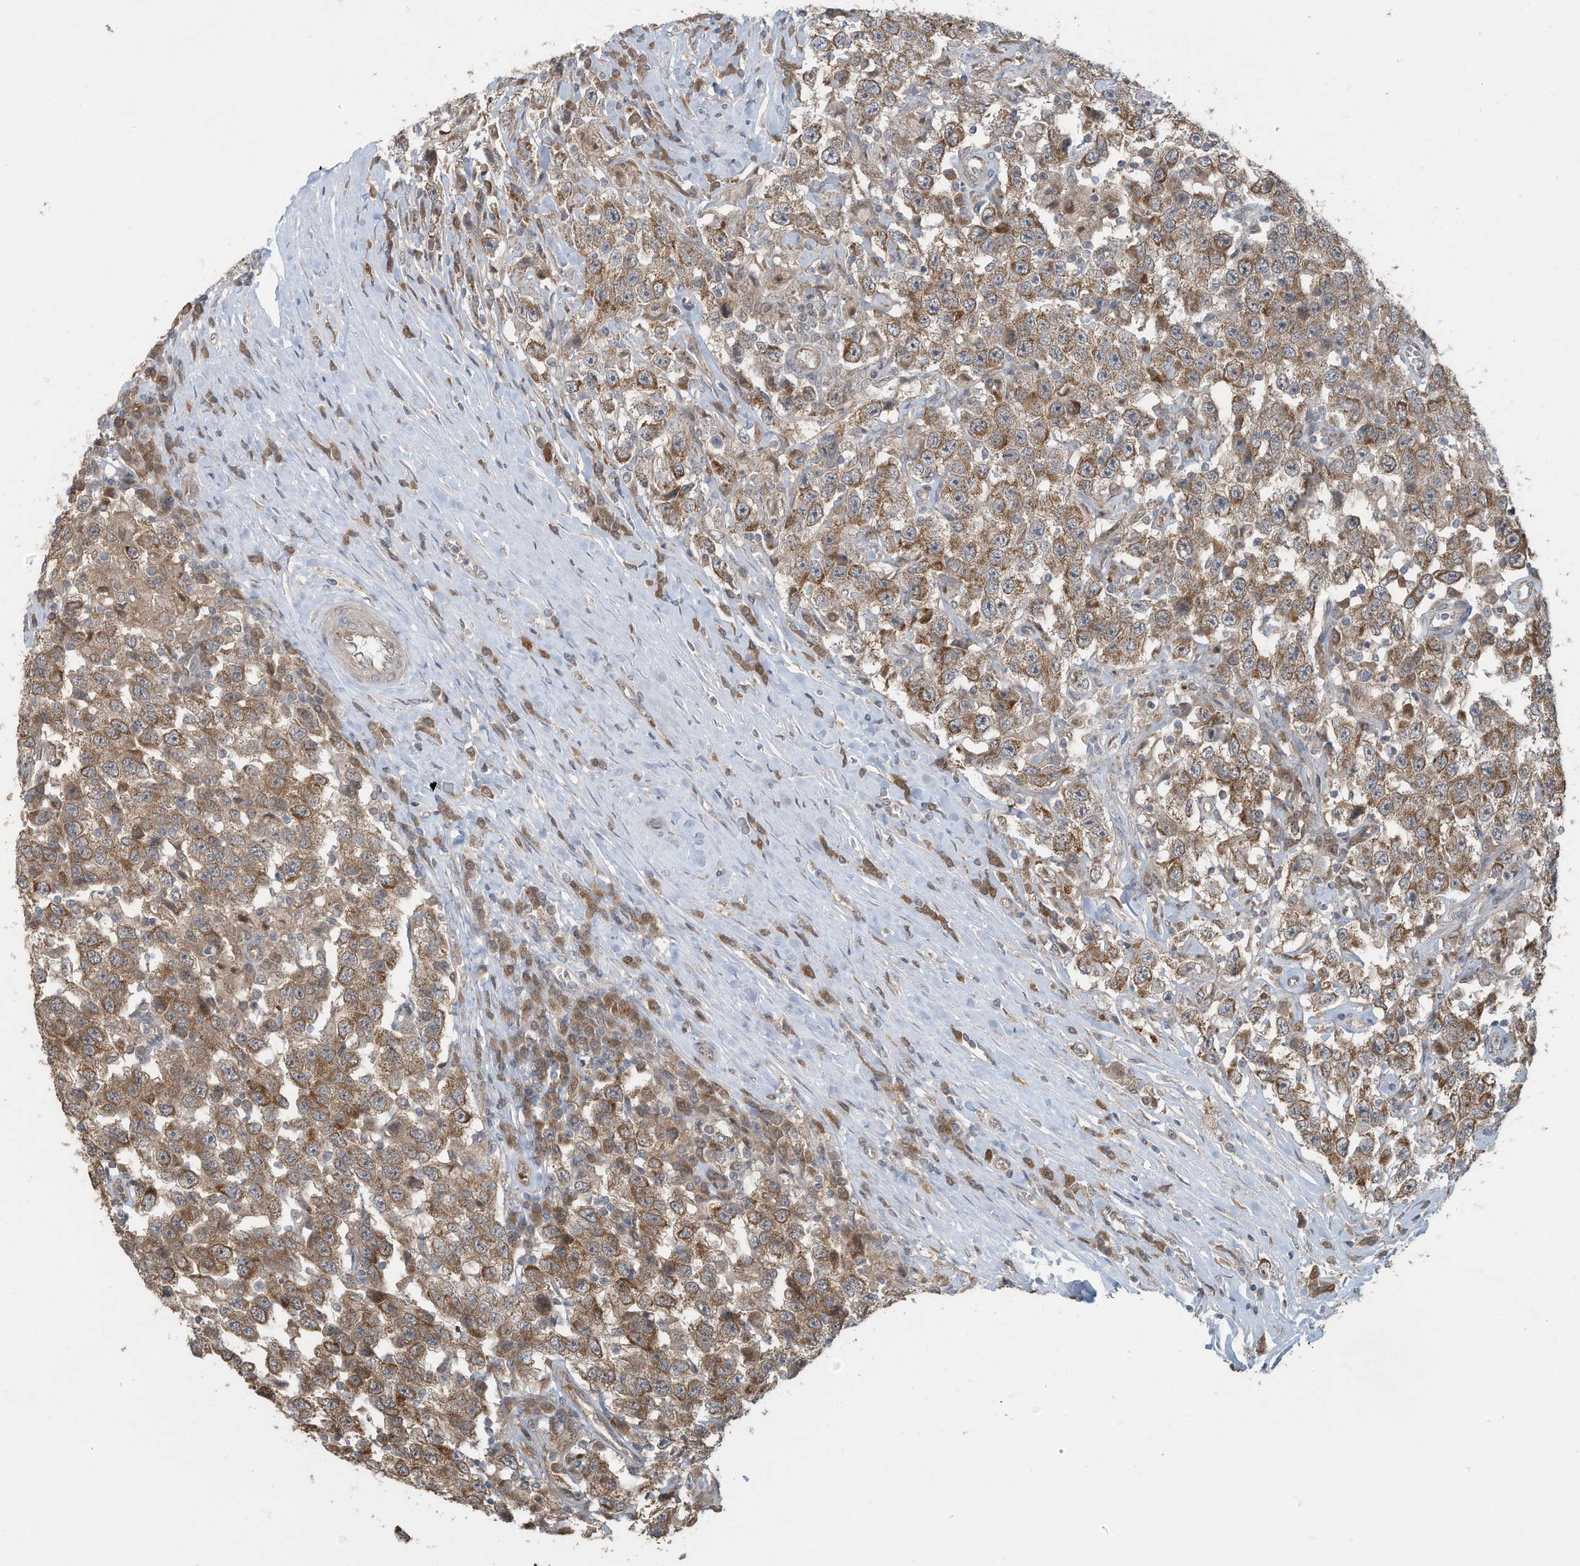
{"staining": {"intensity": "moderate", "quantity": ">75%", "location": "cytoplasmic/membranous"}, "tissue": "testis cancer", "cell_type": "Tumor cells", "image_type": "cancer", "snomed": [{"axis": "morphology", "description": "Seminoma, NOS"}, {"axis": "topography", "description": "Testis"}], "caption": "Protein positivity by IHC exhibits moderate cytoplasmic/membranous expression in approximately >75% of tumor cells in testis seminoma.", "gene": "ERI2", "patient": {"sex": "male", "age": 41}}